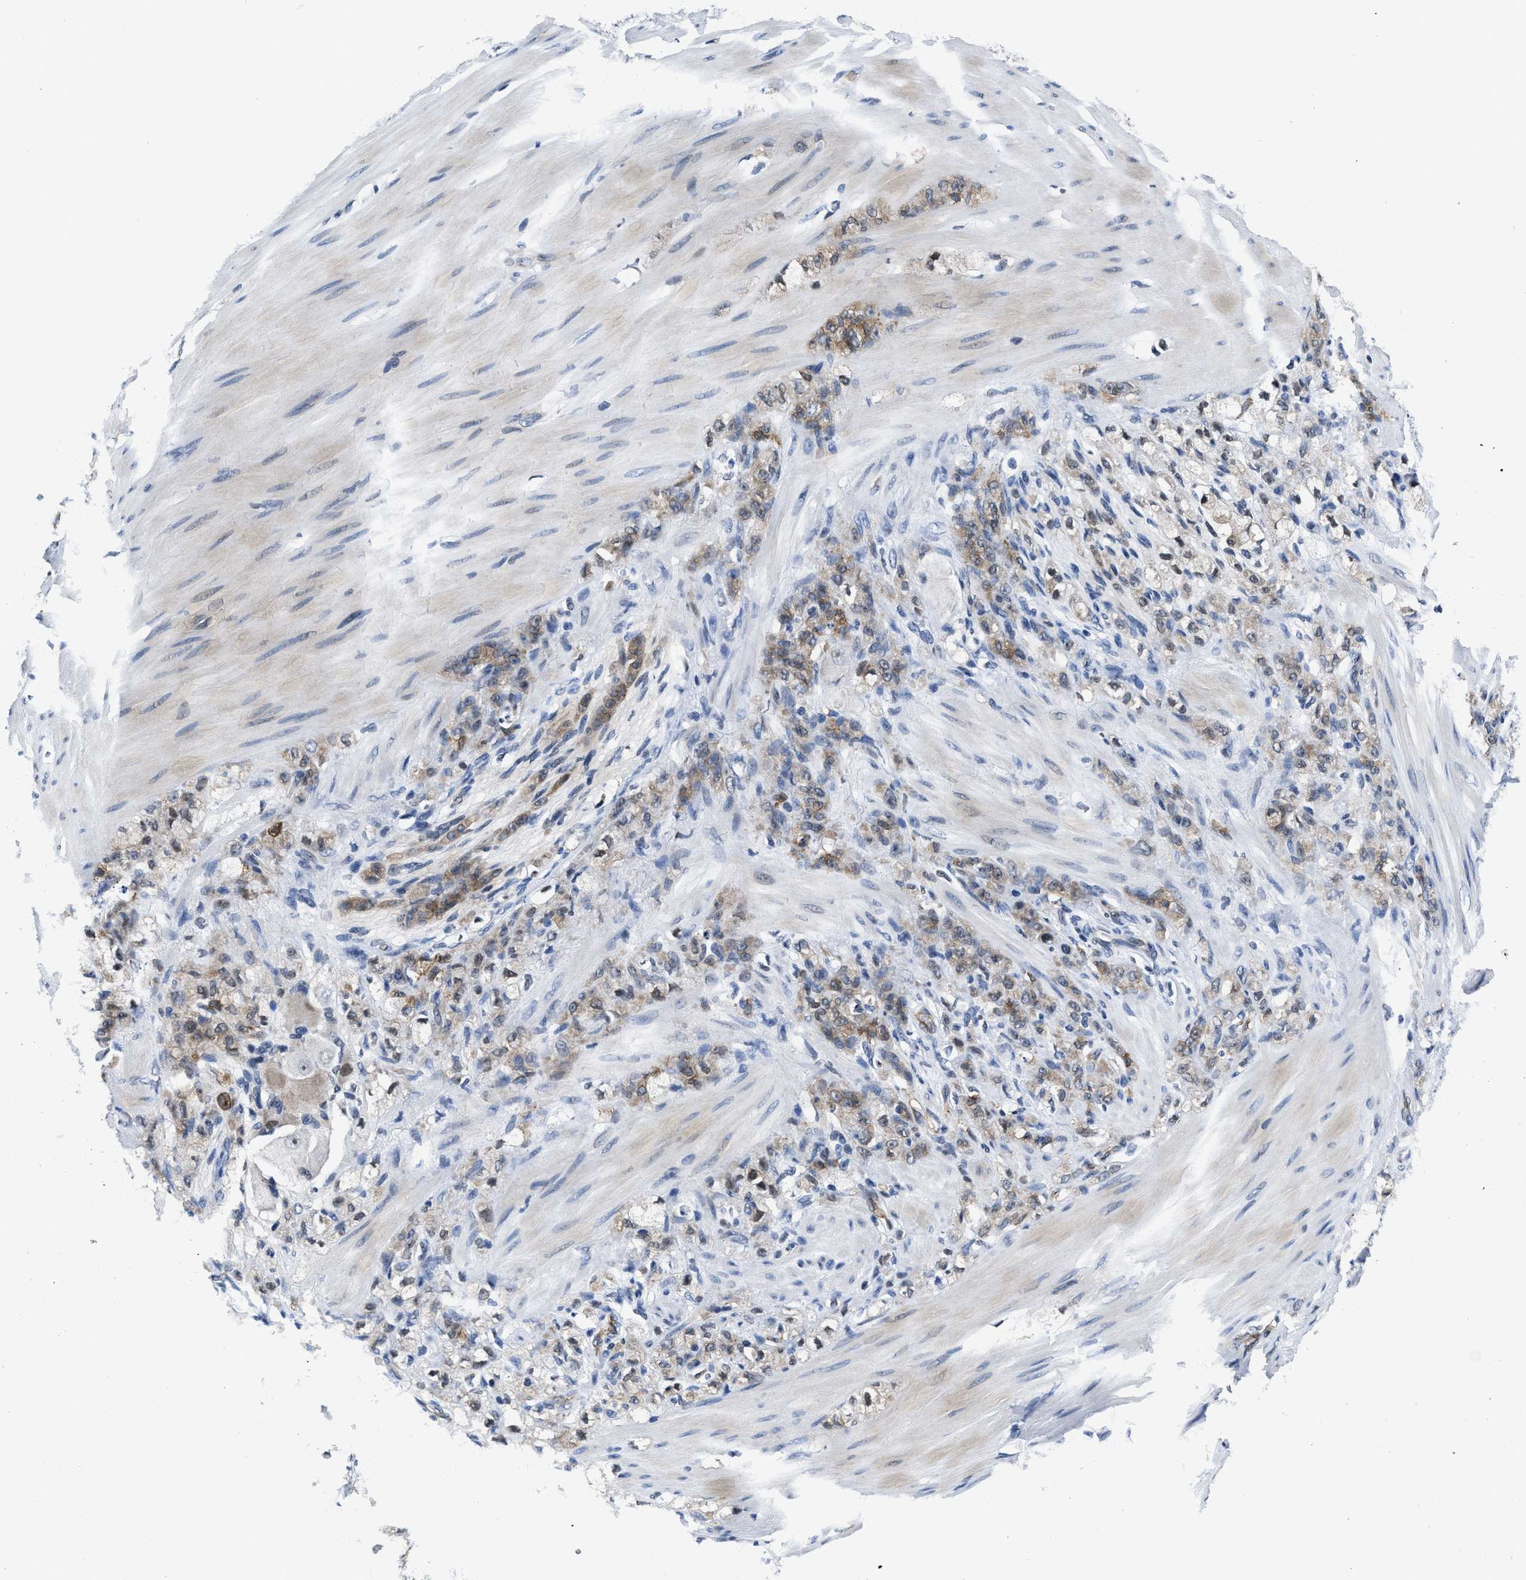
{"staining": {"intensity": "moderate", "quantity": ">75%", "location": "cytoplasmic/membranous"}, "tissue": "stomach cancer", "cell_type": "Tumor cells", "image_type": "cancer", "snomed": [{"axis": "morphology", "description": "Adenocarcinoma, NOS"}, {"axis": "topography", "description": "Stomach"}], "caption": "This micrograph demonstrates immunohistochemistry staining of human adenocarcinoma (stomach), with medium moderate cytoplasmic/membranous staining in about >75% of tumor cells.", "gene": "MARCKSL1", "patient": {"sex": "male", "age": 82}}